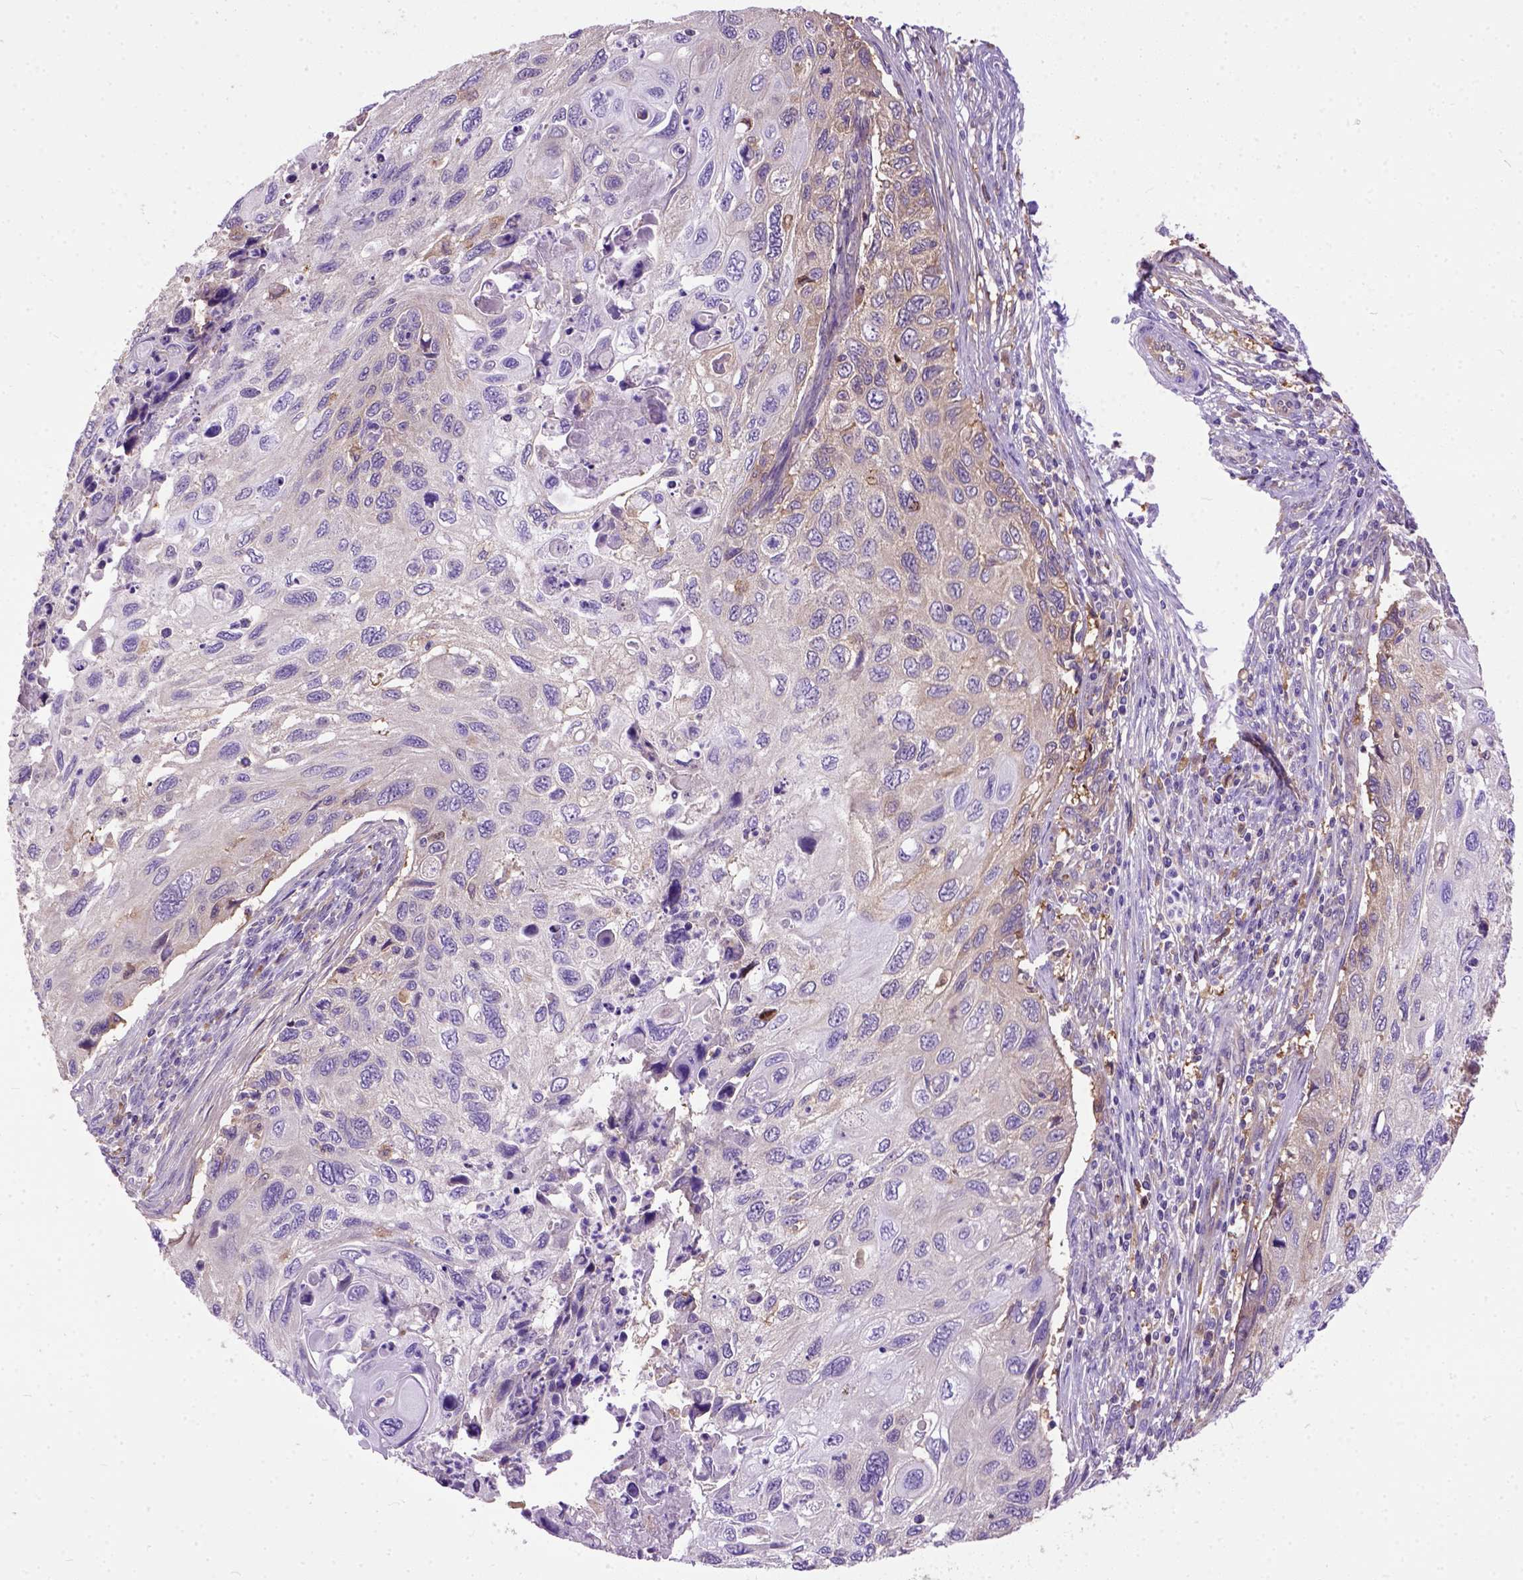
{"staining": {"intensity": "negative", "quantity": "none", "location": "none"}, "tissue": "cervical cancer", "cell_type": "Tumor cells", "image_type": "cancer", "snomed": [{"axis": "morphology", "description": "Squamous cell carcinoma, NOS"}, {"axis": "topography", "description": "Cervix"}], "caption": "Tumor cells show no significant staining in squamous cell carcinoma (cervical). (DAB immunohistochemistry with hematoxylin counter stain).", "gene": "SEMA4F", "patient": {"sex": "female", "age": 70}}